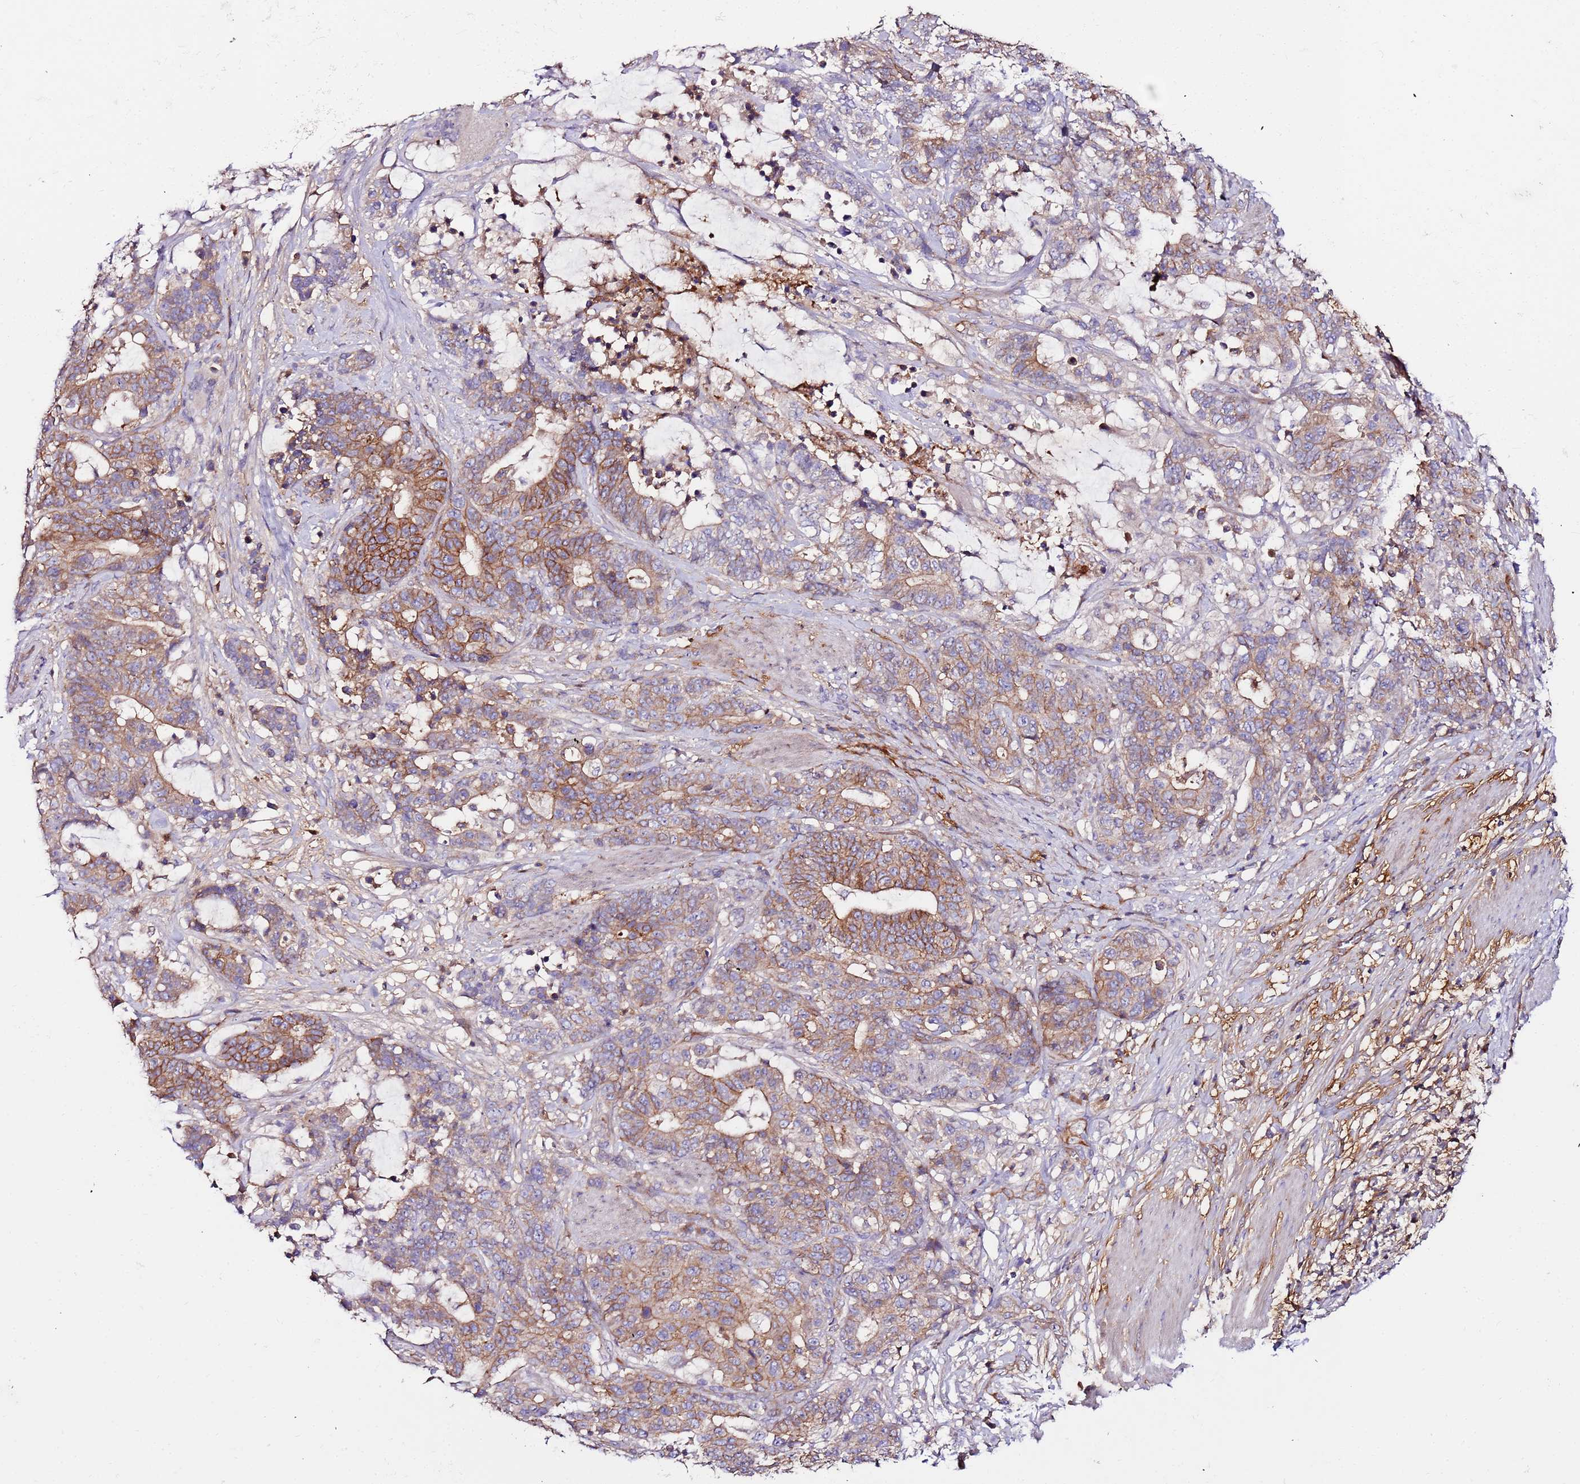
{"staining": {"intensity": "moderate", "quantity": ">75%", "location": "cytoplasmic/membranous"}, "tissue": "stomach cancer", "cell_type": "Tumor cells", "image_type": "cancer", "snomed": [{"axis": "morphology", "description": "Normal tissue, NOS"}, {"axis": "morphology", "description": "Adenocarcinoma, NOS"}, {"axis": "topography", "description": "Stomach"}], "caption": "This is a micrograph of immunohistochemistry (IHC) staining of stomach cancer, which shows moderate positivity in the cytoplasmic/membranous of tumor cells.", "gene": "FLVCR1", "patient": {"sex": "female", "age": 64}}